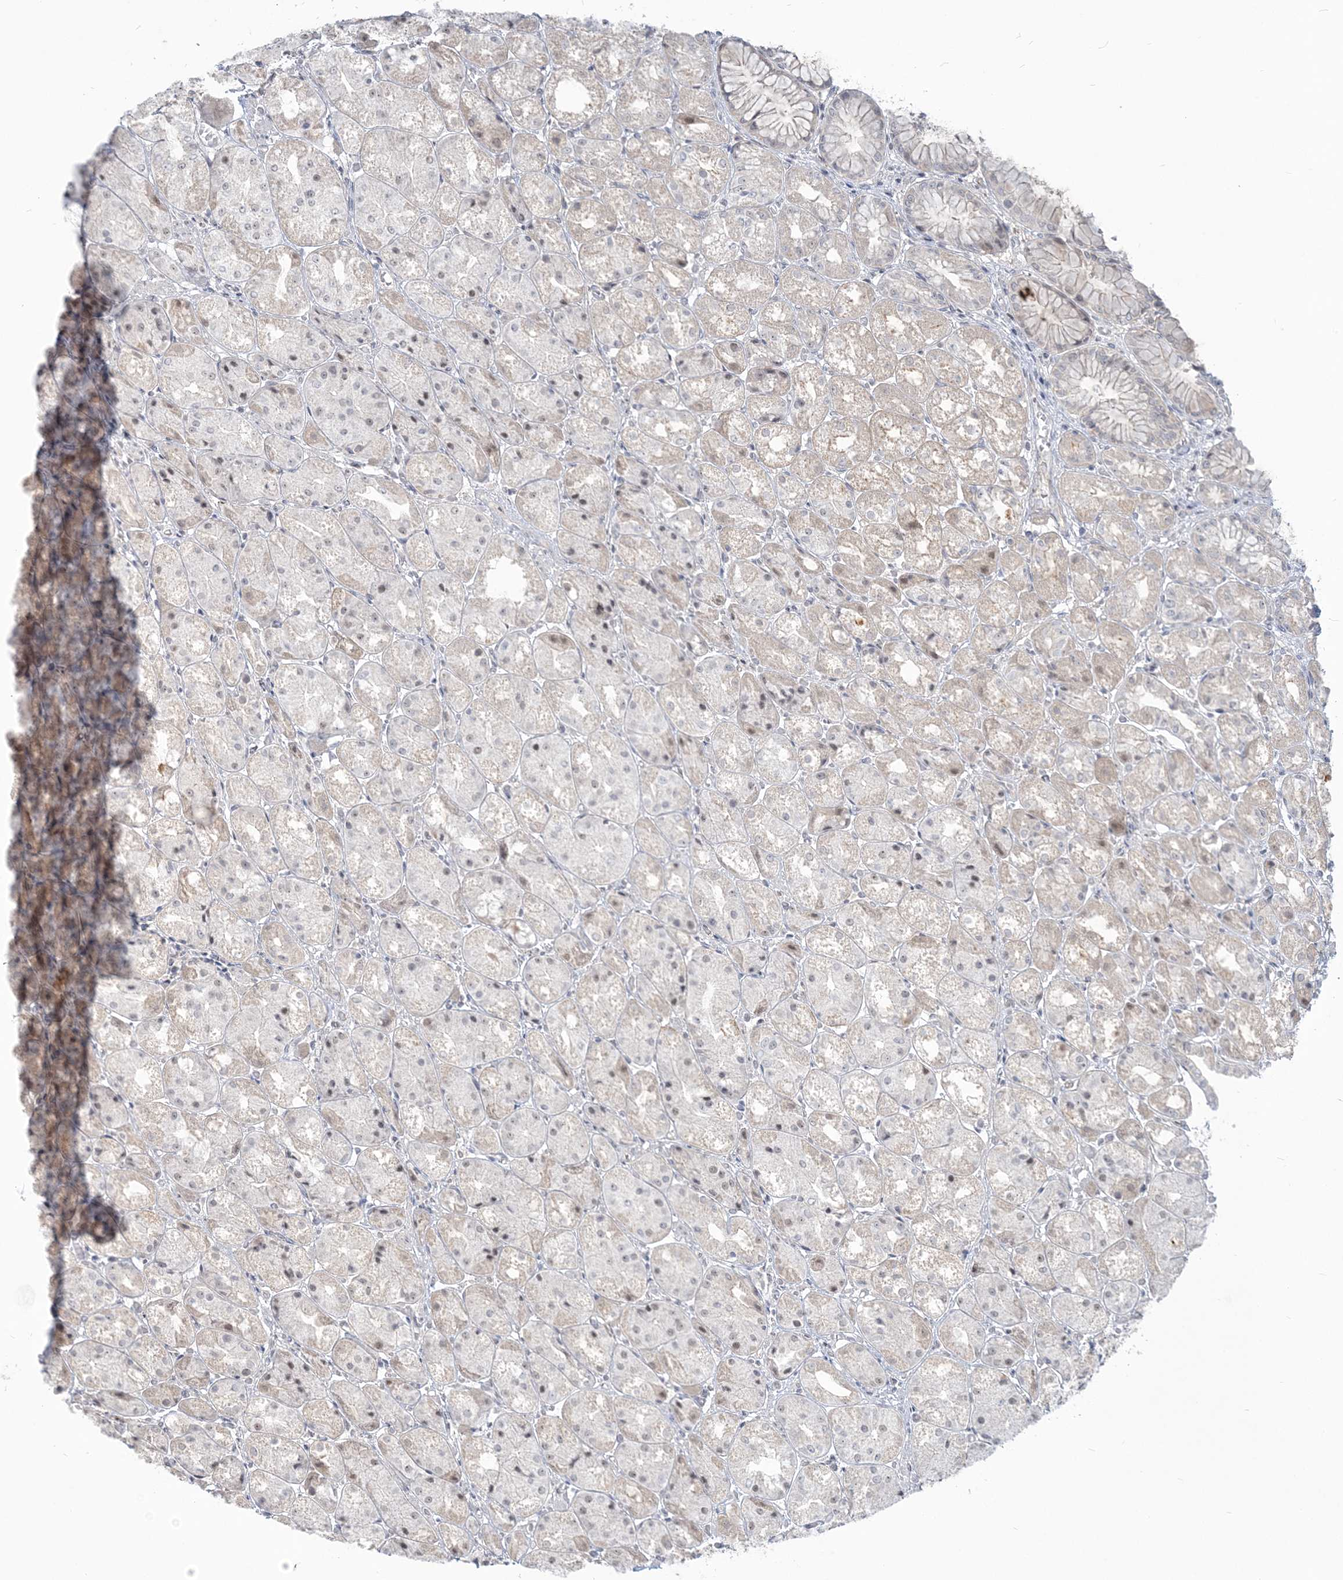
{"staining": {"intensity": "weak", "quantity": "<25%", "location": "cytoplasmic/membranous"}, "tissue": "stomach", "cell_type": "Glandular cells", "image_type": "normal", "snomed": [{"axis": "morphology", "description": "Normal tissue, NOS"}, {"axis": "topography", "description": "Stomach, upper"}], "caption": "Immunohistochemistry image of normal stomach: human stomach stained with DAB (3,3'-diaminobenzidine) shows no significant protein expression in glandular cells.", "gene": "SDAD1", "patient": {"sex": "male", "age": 72}}